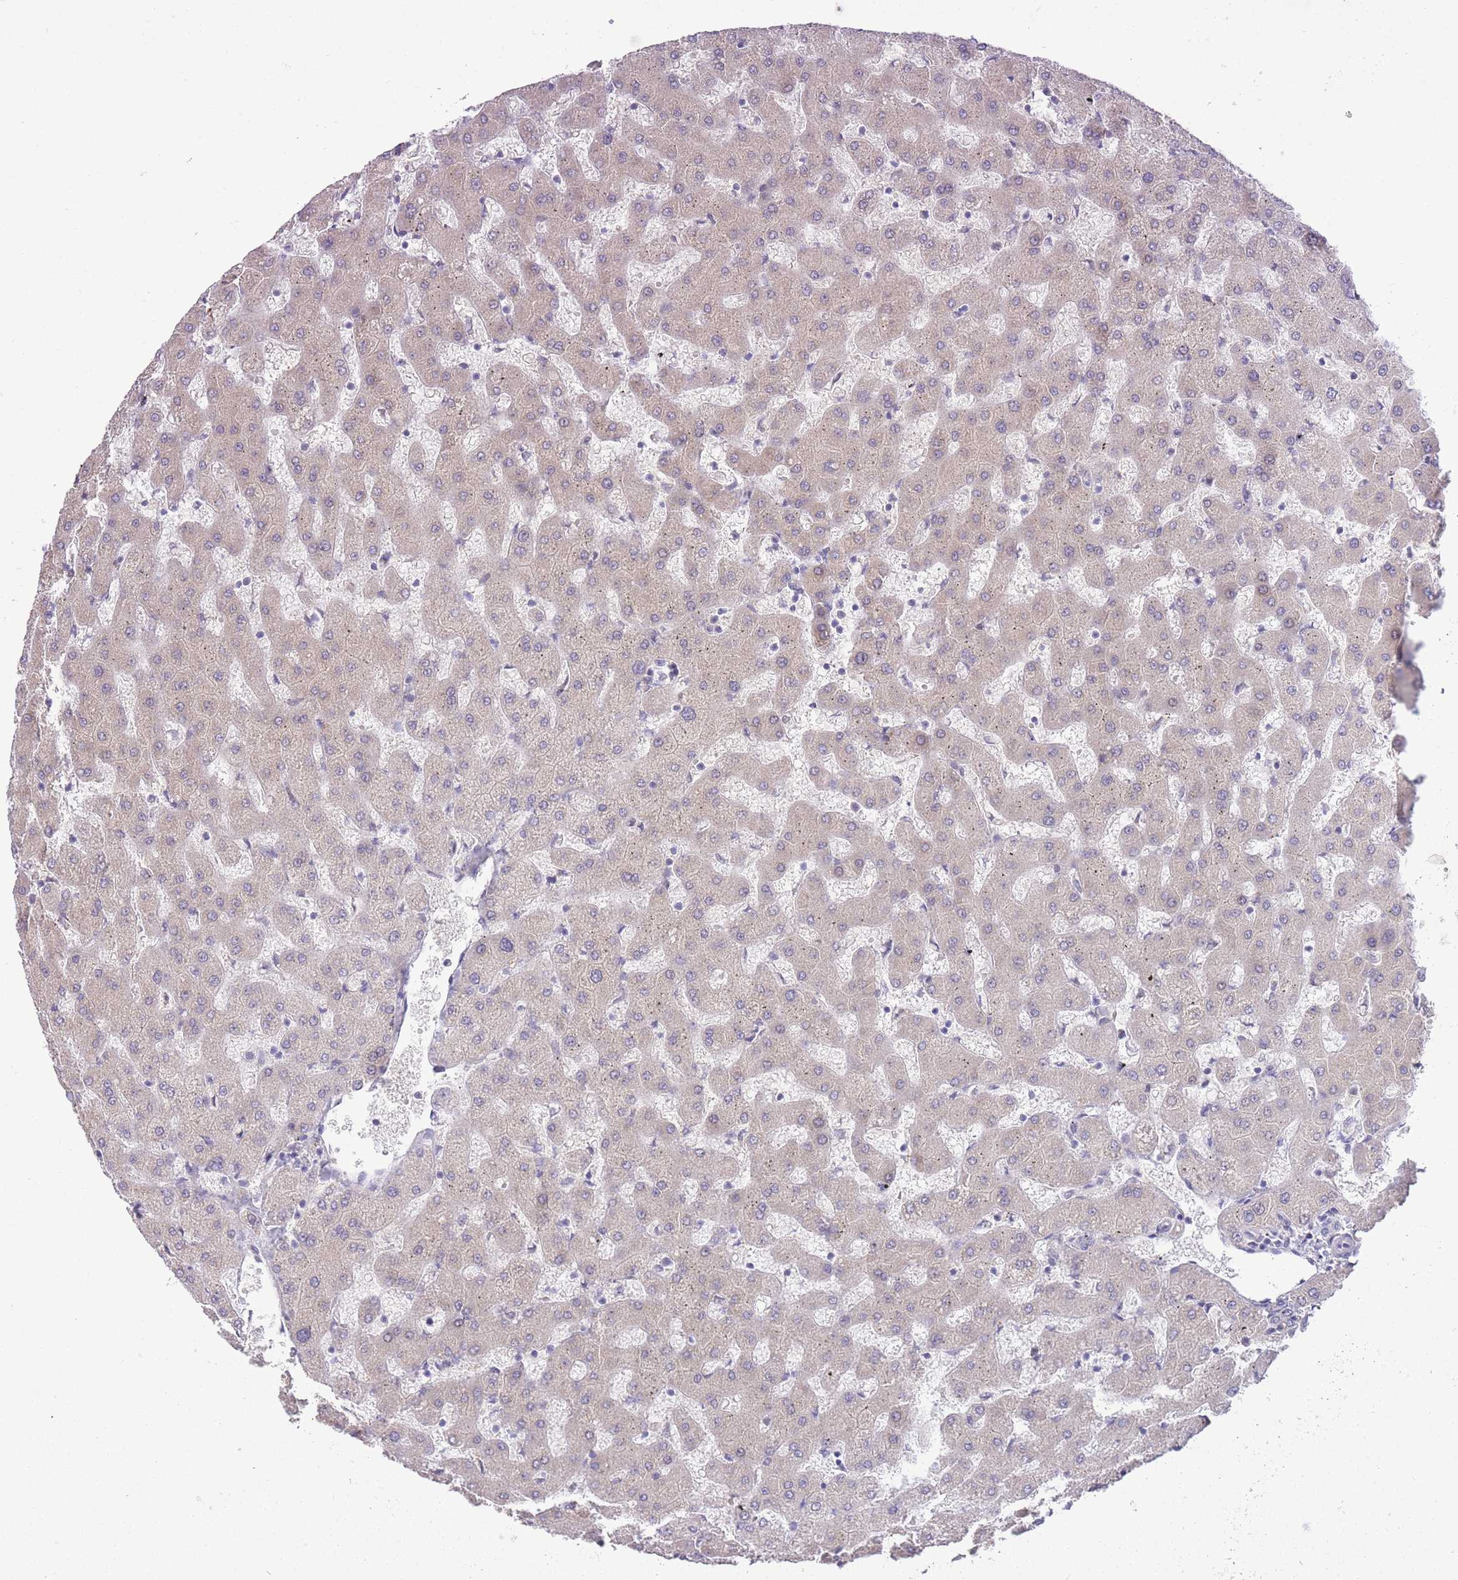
{"staining": {"intensity": "negative", "quantity": "none", "location": "none"}, "tissue": "liver", "cell_type": "Cholangiocytes", "image_type": "normal", "snomed": [{"axis": "morphology", "description": "Normal tissue, NOS"}, {"axis": "topography", "description": "Liver"}], "caption": "This is a photomicrograph of immunohistochemistry staining of unremarkable liver, which shows no expression in cholangiocytes.", "gene": "EXOSC8", "patient": {"sex": "female", "age": 63}}